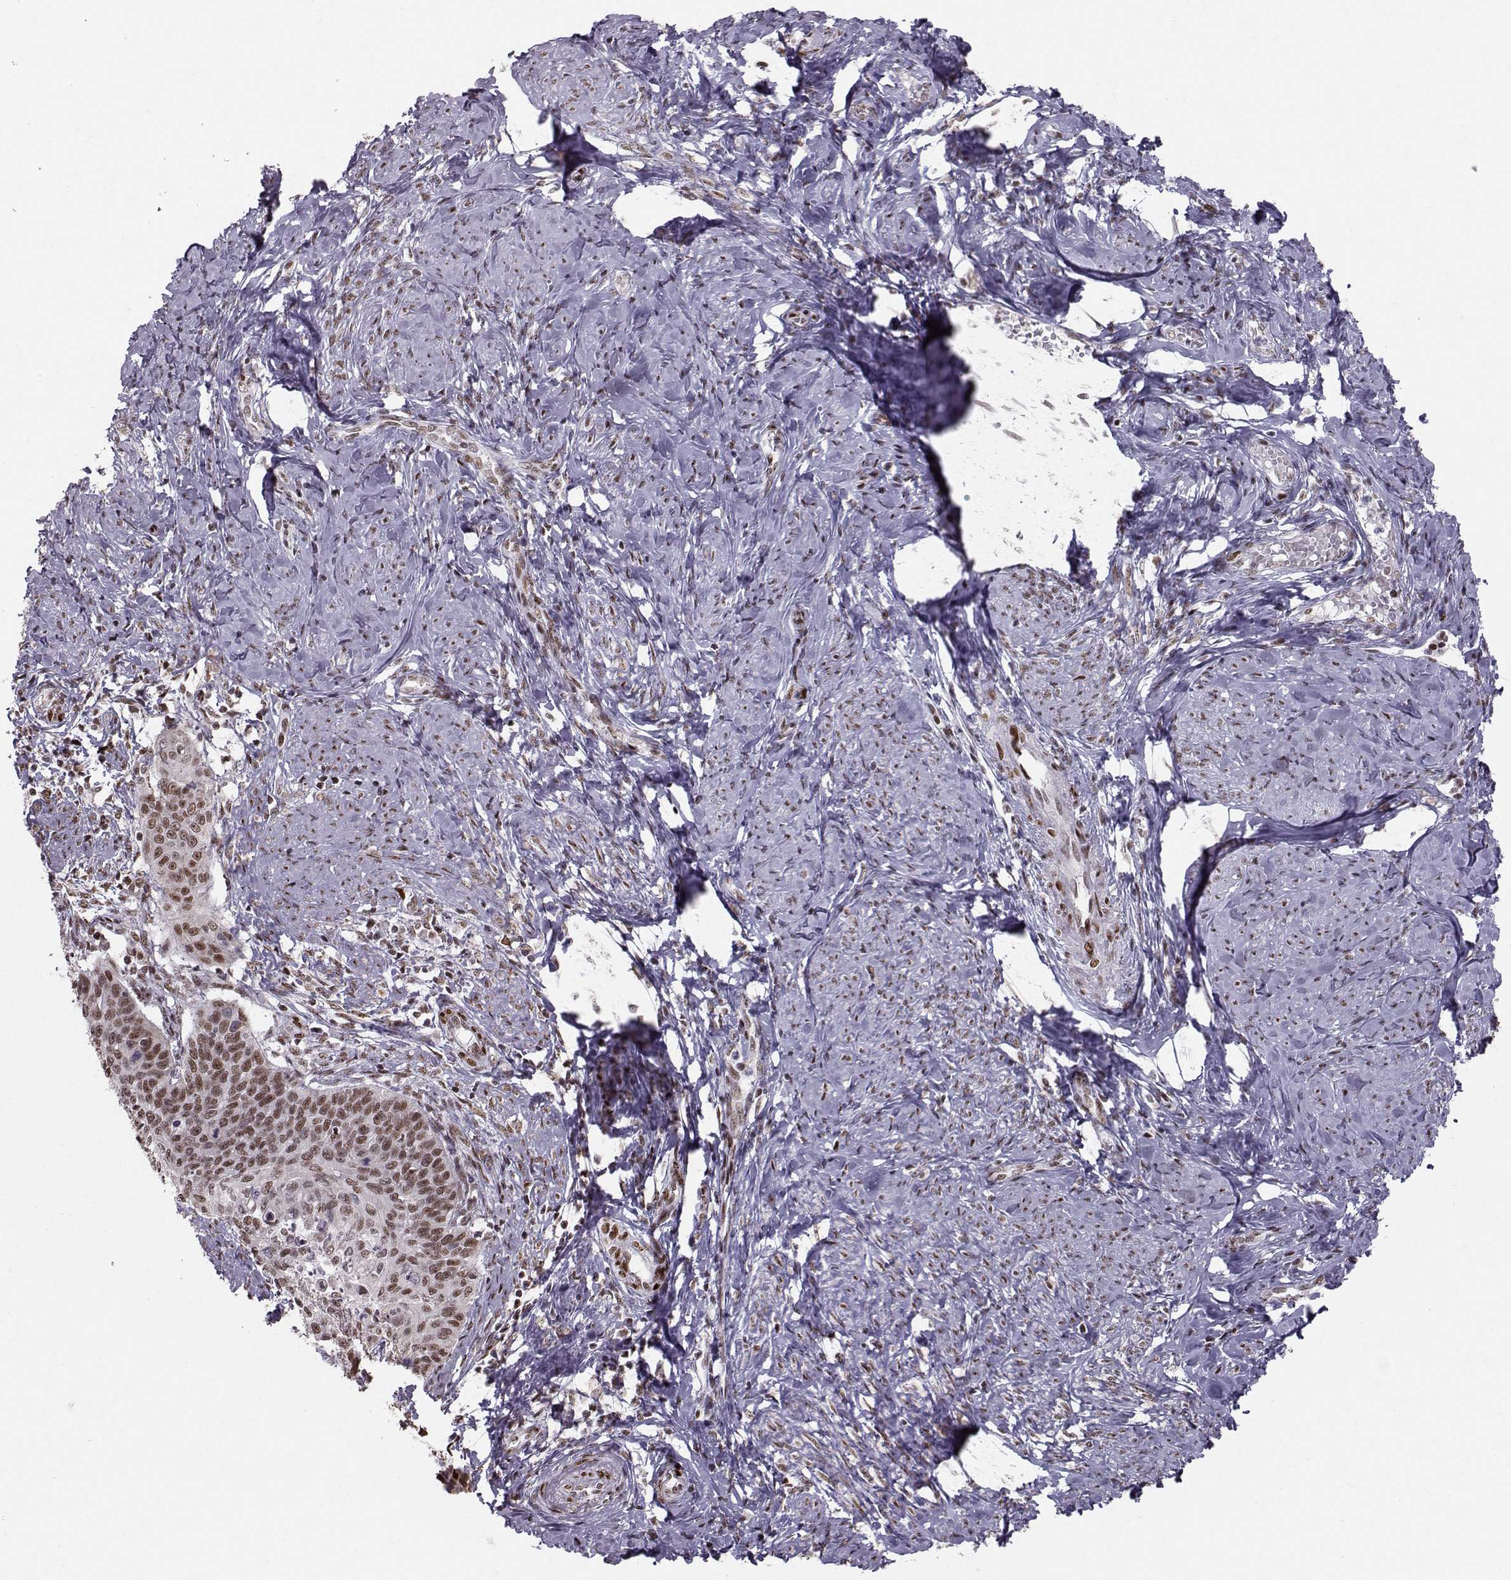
{"staining": {"intensity": "moderate", "quantity": ">75%", "location": "nuclear"}, "tissue": "cervical cancer", "cell_type": "Tumor cells", "image_type": "cancer", "snomed": [{"axis": "morphology", "description": "Normal tissue, NOS"}, {"axis": "morphology", "description": "Squamous cell carcinoma, NOS"}, {"axis": "topography", "description": "Cervix"}], "caption": "Moderate nuclear protein positivity is seen in about >75% of tumor cells in cervical cancer (squamous cell carcinoma).", "gene": "SNAPC2", "patient": {"sex": "female", "age": 39}}